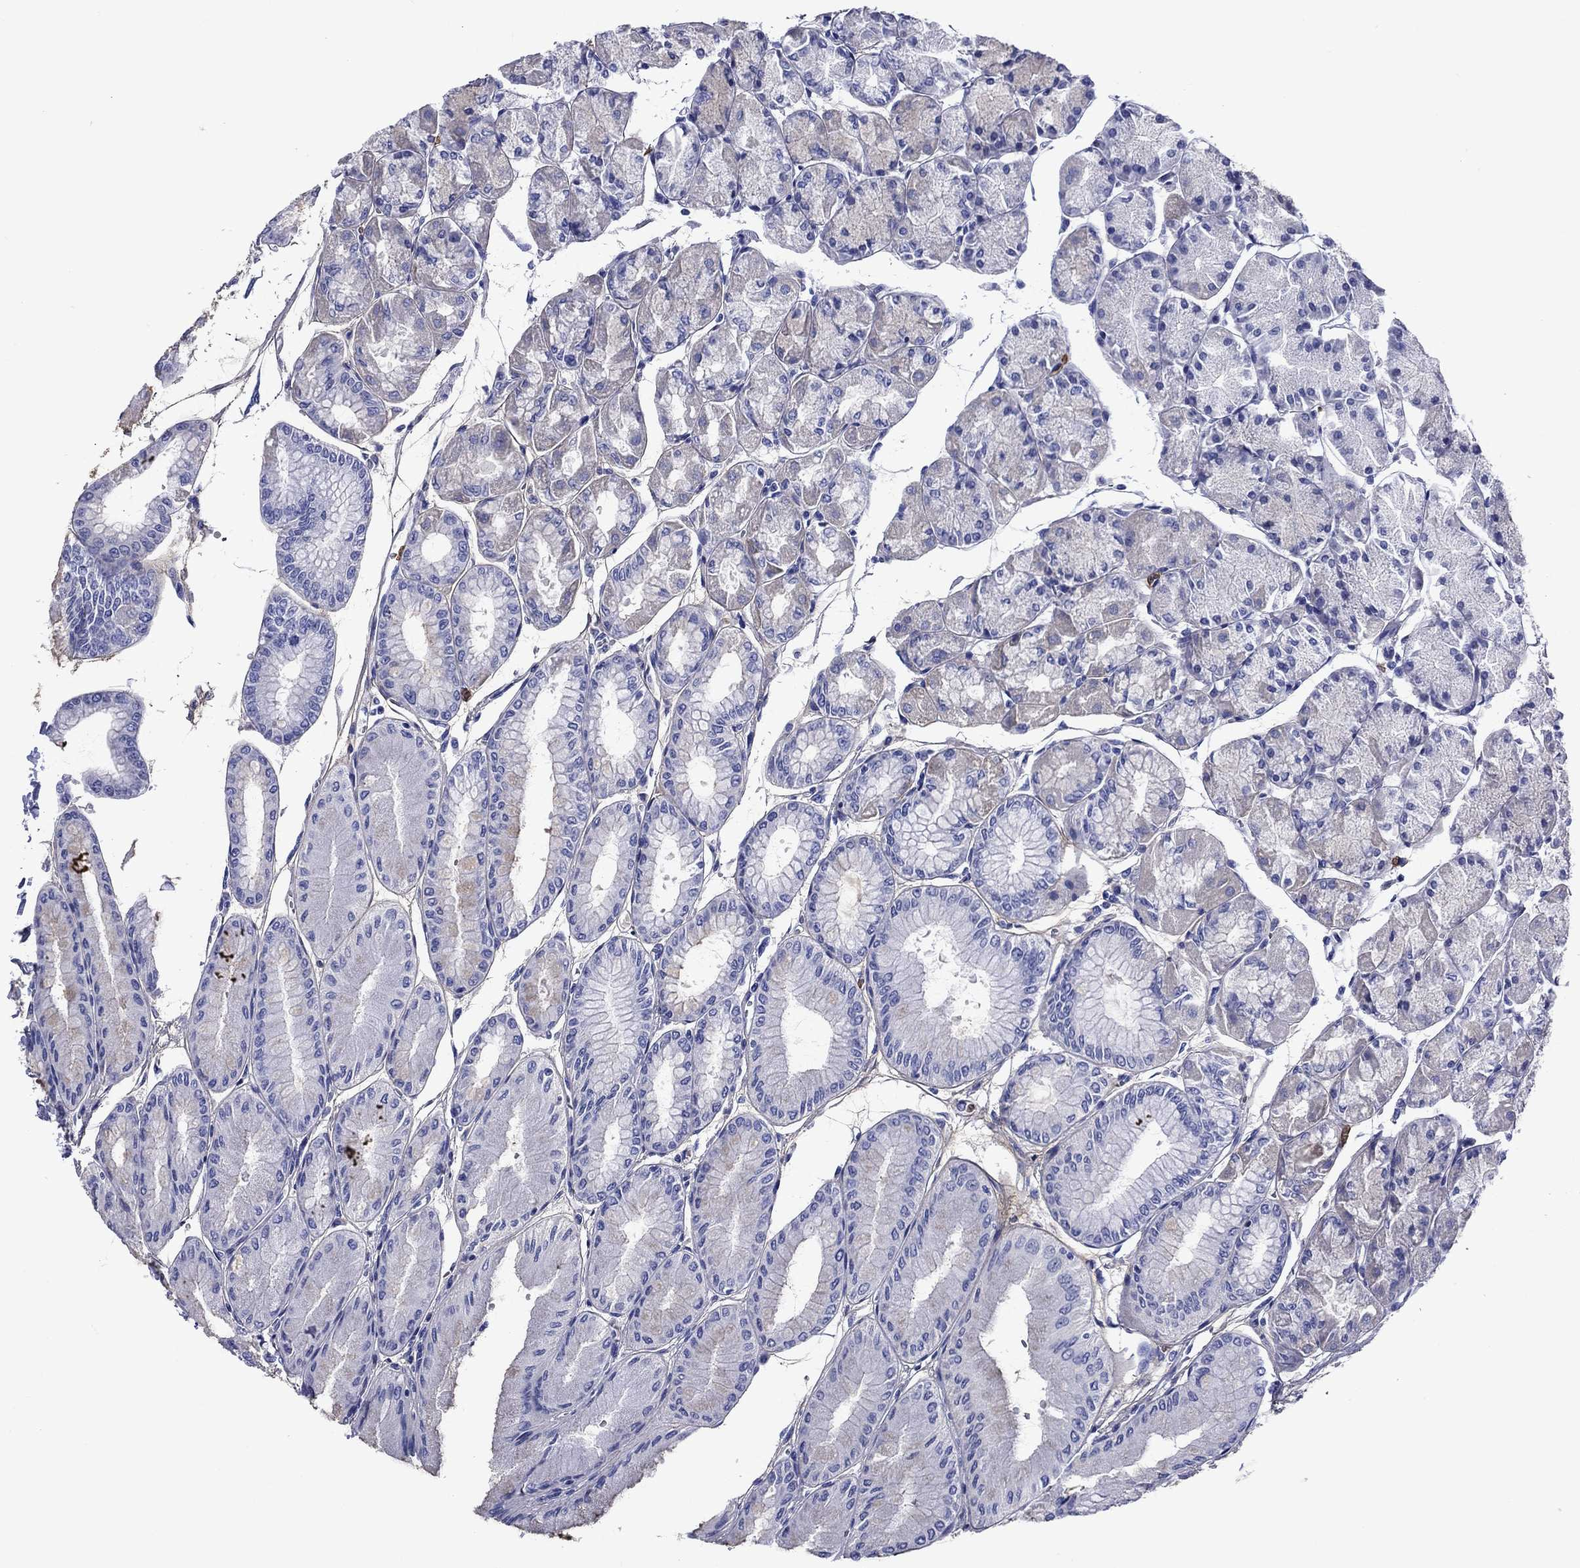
{"staining": {"intensity": "negative", "quantity": "none", "location": "none"}, "tissue": "stomach", "cell_type": "Glandular cells", "image_type": "normal", "snomed": [{"axis": "morphology", "description": "Normal tissue, NOS"}, {"axis": "topography", "description": "Stomach, upper"}], "caption": "Immunohistochemistry (IHC) photomicrograph of benign human stomach stained for a protein (brown), which exhibits no expression in glandular cells.", "gene": "TFR2", "patient": {"sex": "male", "age": 60}}